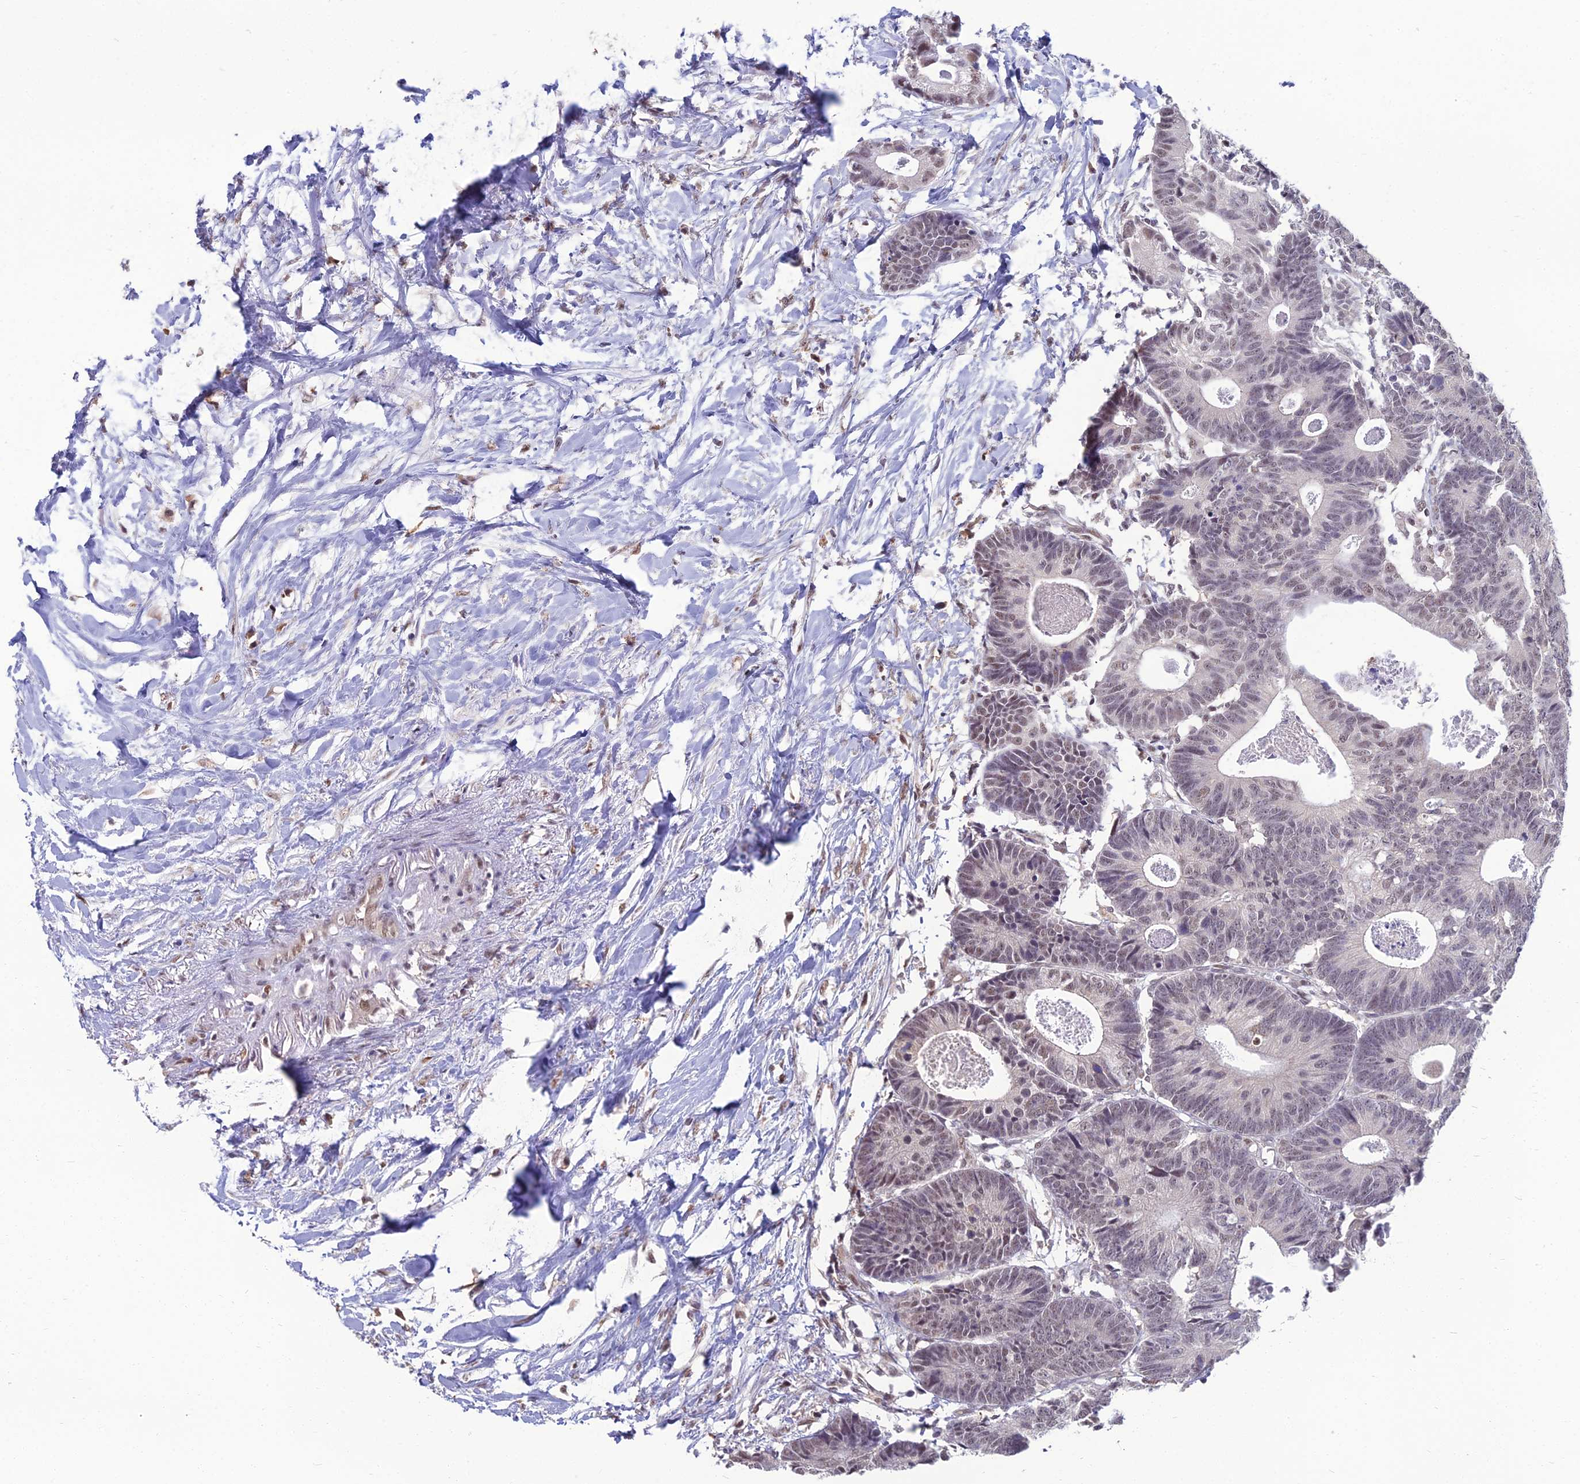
{"staining": {"intensity": "weak", "quantity": "25%-75%", "location": "nuclear"}, "tissue": "colorectal cancer", "cell_type": "Tumor cells", "image_type": "cancer", "snomed": [{"axis": "morphology", "description": "Adenocarcinoma, NOS"}, {"axis": "topography", "description": "Colon"}], "caption": "A brown stain highlights weak nuclear positivity of a protein in human adenocarcinoma (colorectal) tumor cells.", "gene": "SRSF7", "patient": {"sex": "female", "age": 57}}